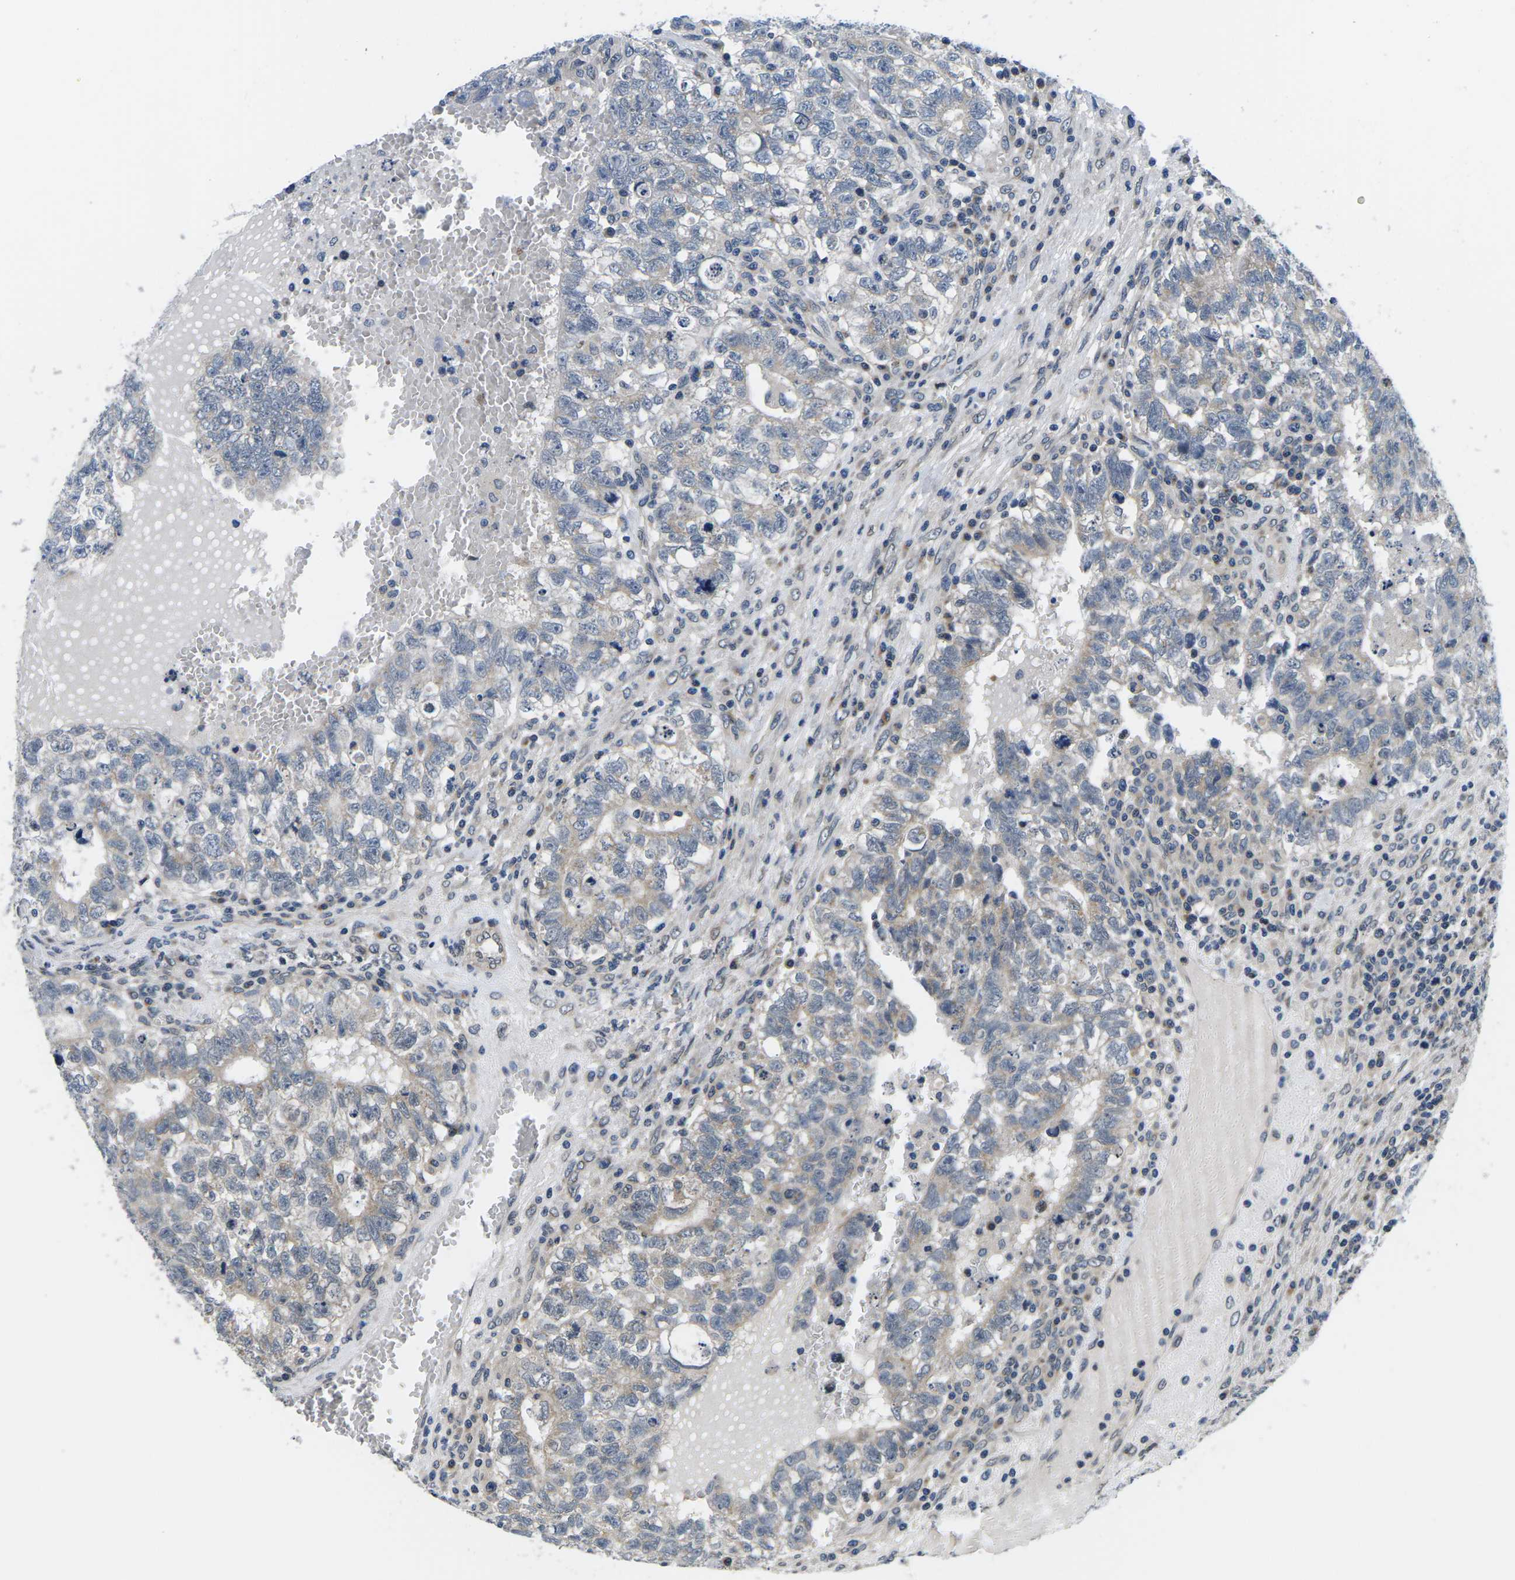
{"staining": {"intensity": "negative", "quantity": "none", "location": "none"}, "tissue": "testis cancer", "cell_type": "Tumor cells", "image_type": "cancer", "snomed": [{"axis": "morphology", "description": "Seminoma, NOS"}, {"axis": "morphology", "description": "Carcinoma, Embryonal, NOS"}, {"axis": "topography", "description": "Testis"}], "caption": "This is an immunohistochemistry (IHC) micrograph of human testis seminoma. There is no positivity in tumor cells.", "gene": "SNX10", "patient": {"sex": "male", "age": 38}}